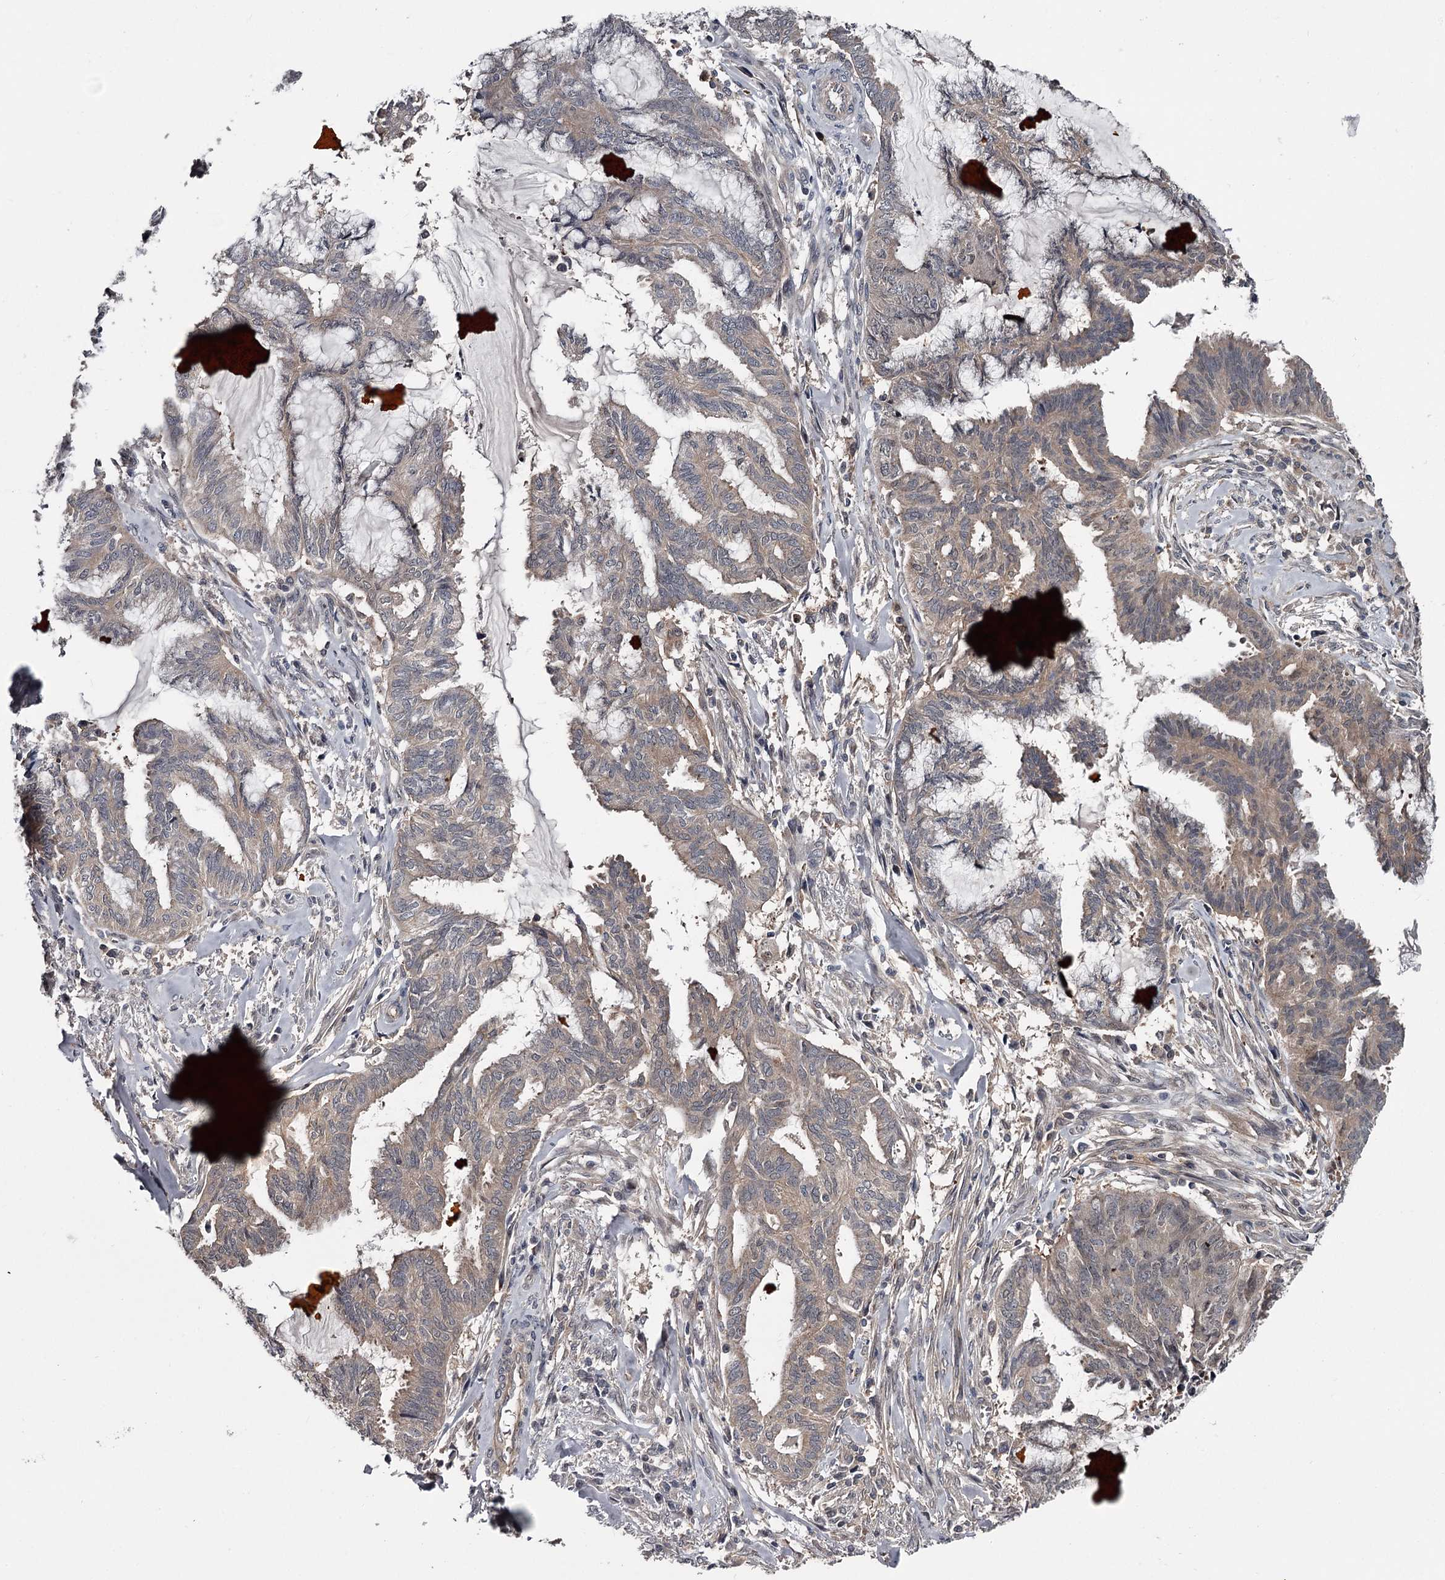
{"staining": {"intensity": "negative", "quantity": "none", "location": "none"}, "tissue": "endometrial cancer", "cell_type": "Tumor cells", "image_type": "cancer", "snomed": [{"axis": "morphology", "description": "Adenocarcinoma, NOS"}, {"axis": "topography", "description": "Endometrium"}], "caption": "Immunohistochemistry image of neoplastic tissue: human adenocarcinoma (endometrial) stained with DAB shows no significant protein expression in tumor cells. (DAB (3,3'-diaminobenzidine) IHC visualized using brightfield microscopy, high magnification).", "gene": "DAO", "patient": {"sex": "female", "age": 86}}